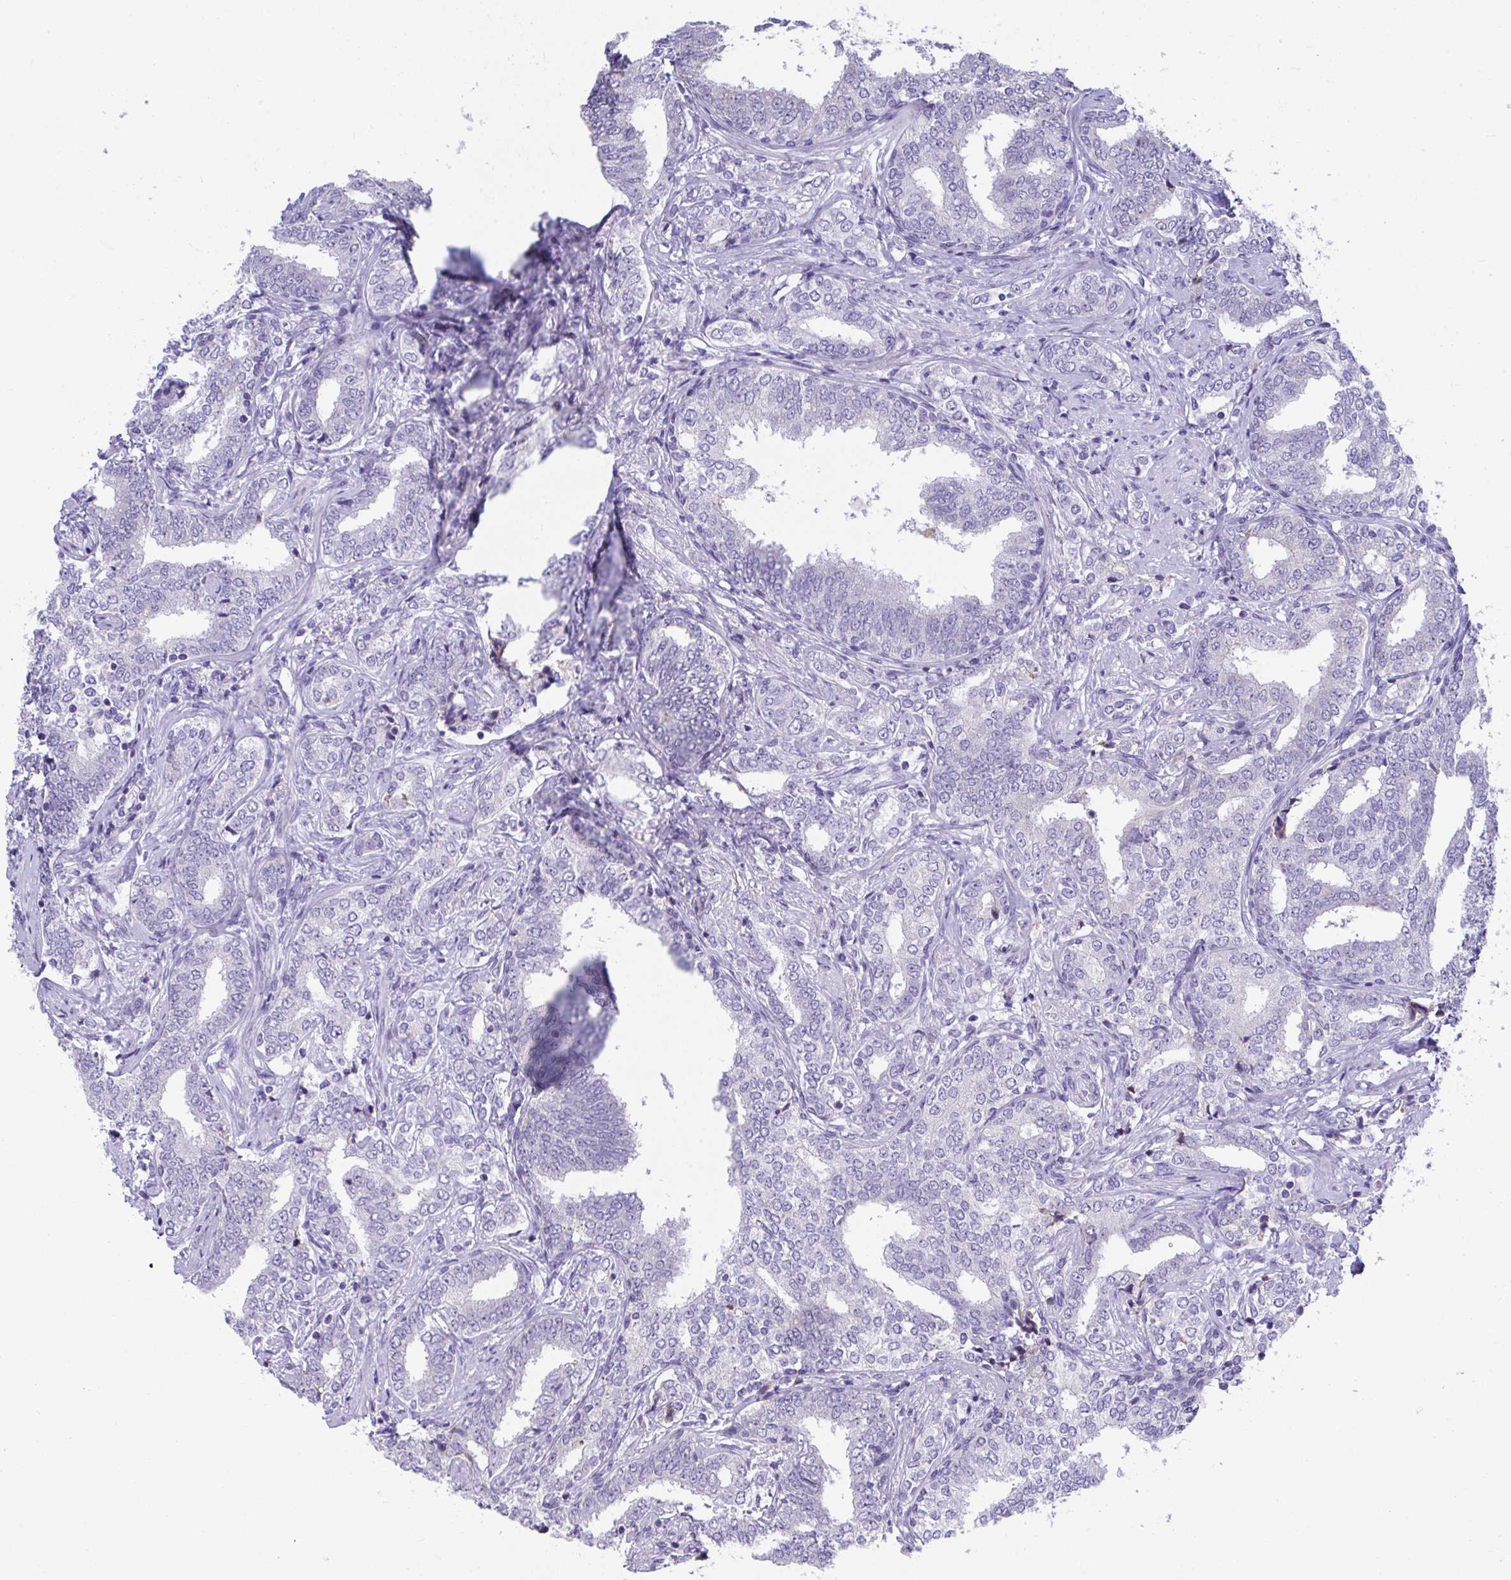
{"staining": {"intensity": "weak", "quantity": "<25%", "location": "cytoplasmic/membranous"}, "tissue": "prostate cancer", "cell_type": "Tumor cells", "image_type": "cancer", "snomed": [{"axis": "morphology", "description": "Adenocarcinoma, High grade"}, {"axis": "topography", "description": "Prostate"}], "caption": "Immunohistochemistry (IHC) histopathology image of human high-grade adenocarcinoma (prostate) stained for a protein (brown), which shows no expression in tumor cells. (DAB immunohistochemistry (IHC) visualized using brightfield microscopy, high magnification).", "gene": "COA5", "patient": {"sex": "male", "age": 72}}